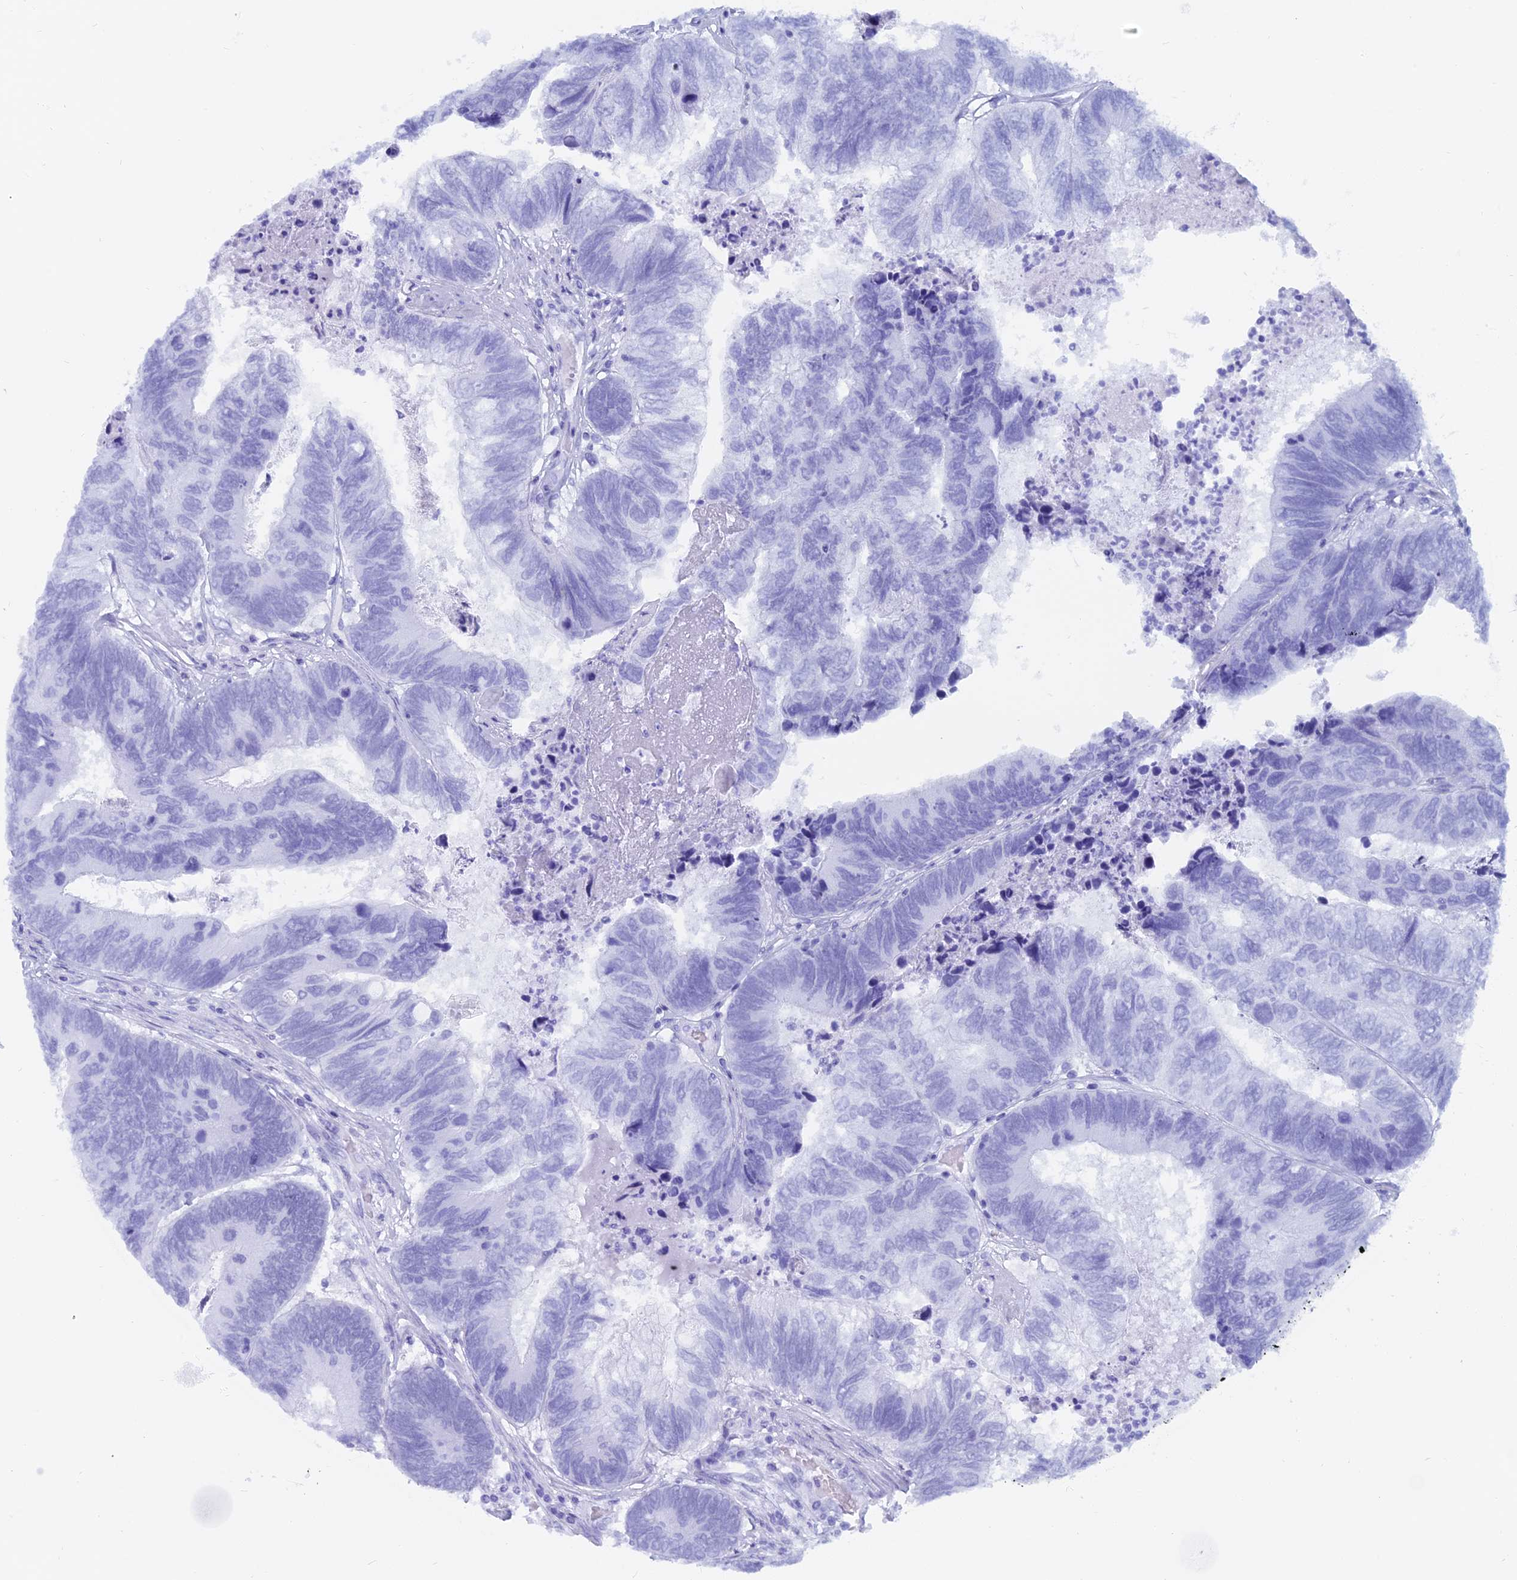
{"staining": {"intensity": "negative", "quantity": "none", "location": "none"}, "tissue": "colorectal cancer", "cell_type": "Tumor cells", "image_type": "cancer", "snomed": [{"axis": "morphology", "description": "Adenocarcinoma, NOS"}, {"axis": "topography", "description": "Colon"}], "caption": "This is an immunohistochemistry (IHC) histopathology image of human adenocarcinoma (colorectal). There is no positivity in tumor cells.", "gene": "CAPS", "patient": {"sex": "female", "age": 67}}